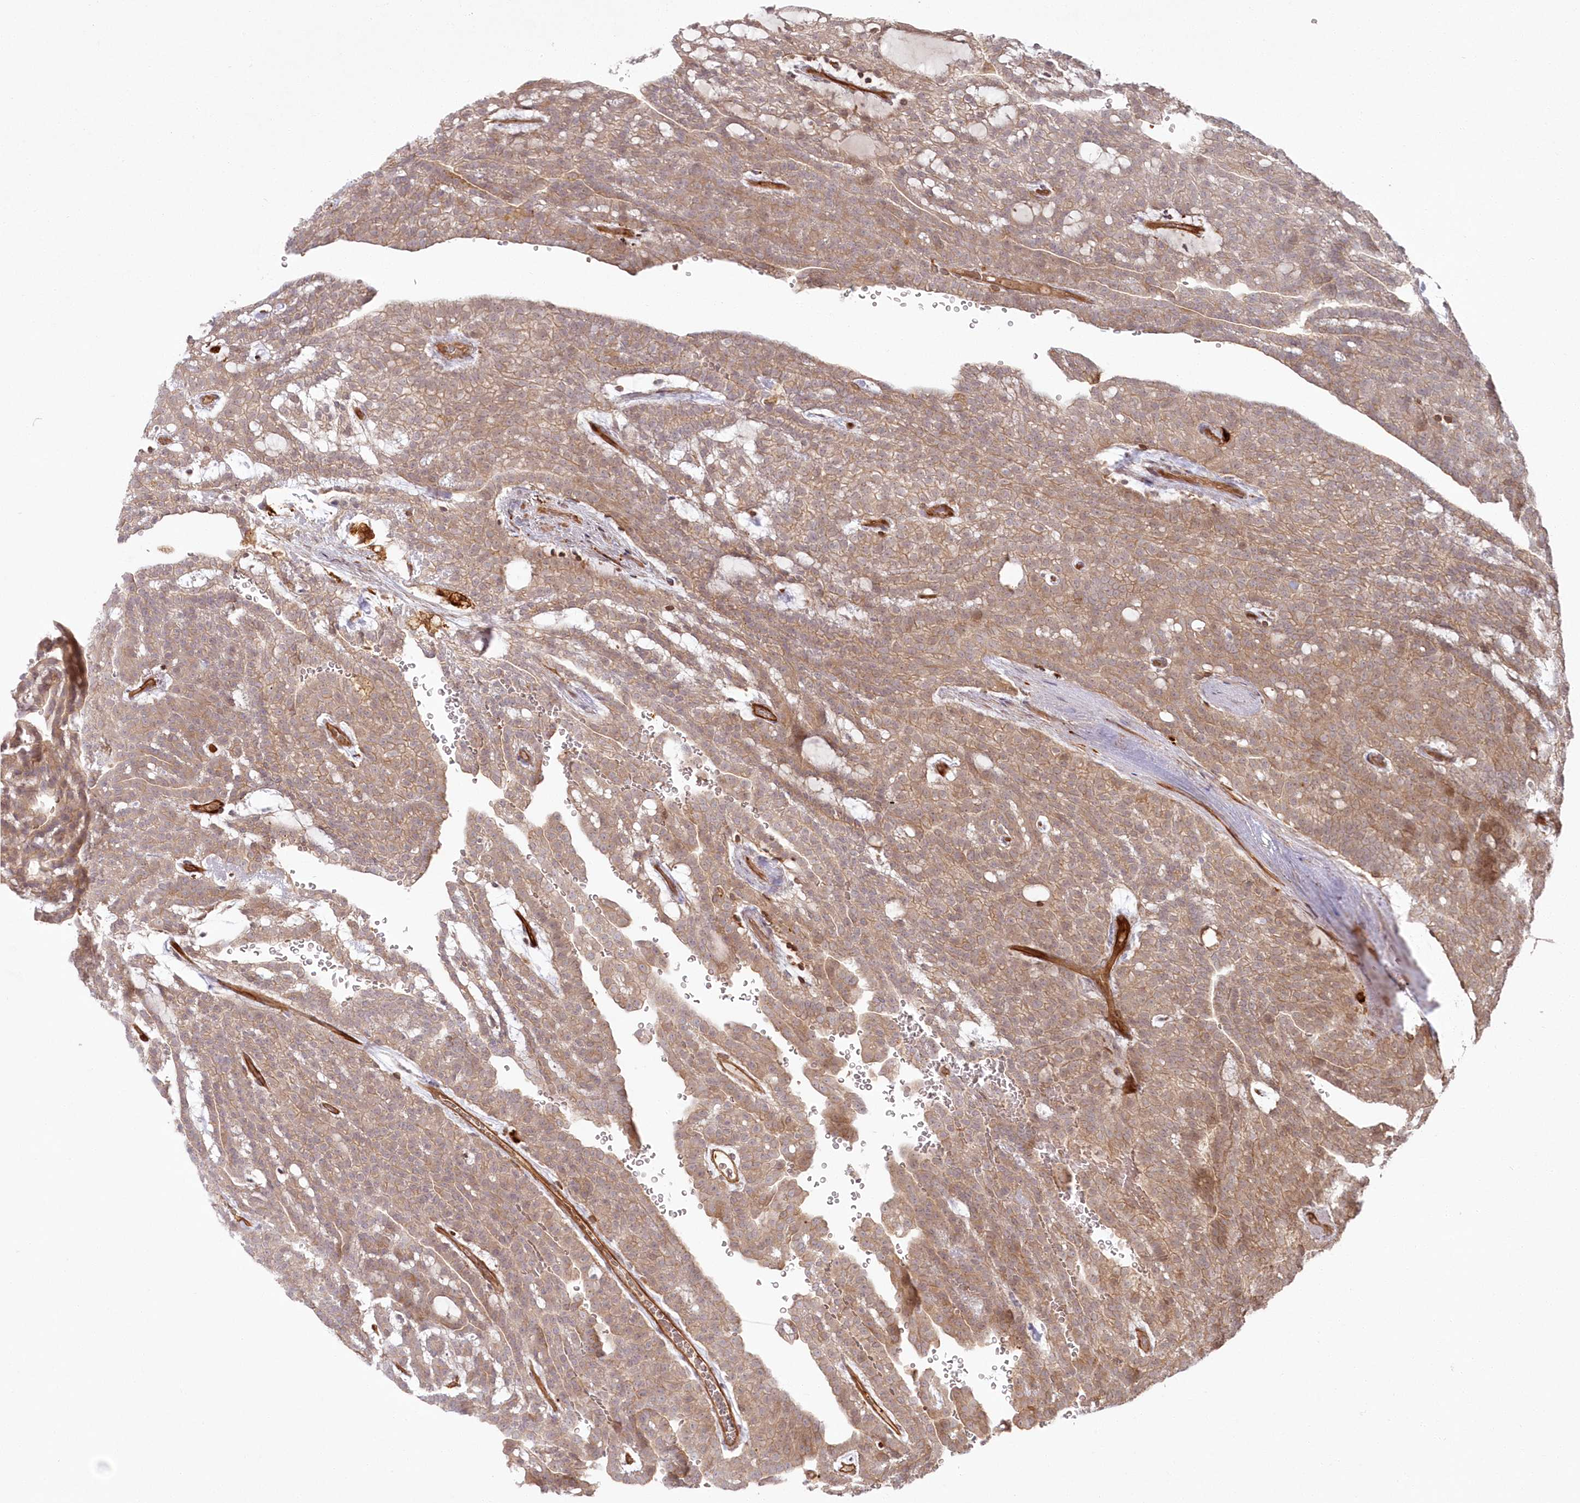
{"staining": {"intensity": "moderate", "quantity": ">75%", "location": "cytoplasmic/membranous"}, "tissue": "renal cancer", "cell_type": "Tumor cells", "image_type": "cancer", "snomed": [{"axis": "morphology", "description": "Adenocarcinoma, NOS"}, {"axis": "topography", "description": "Kidney"}], "caption": "Renal cancer (adenocarcinoma) tissue shows moderate cytoplasmic/membranous positivity in approximately >75% of tumor cells, visualized by immunohistochemistry.", "gene": "RGCC", "patient": {"sex": "male", "age": 63}}